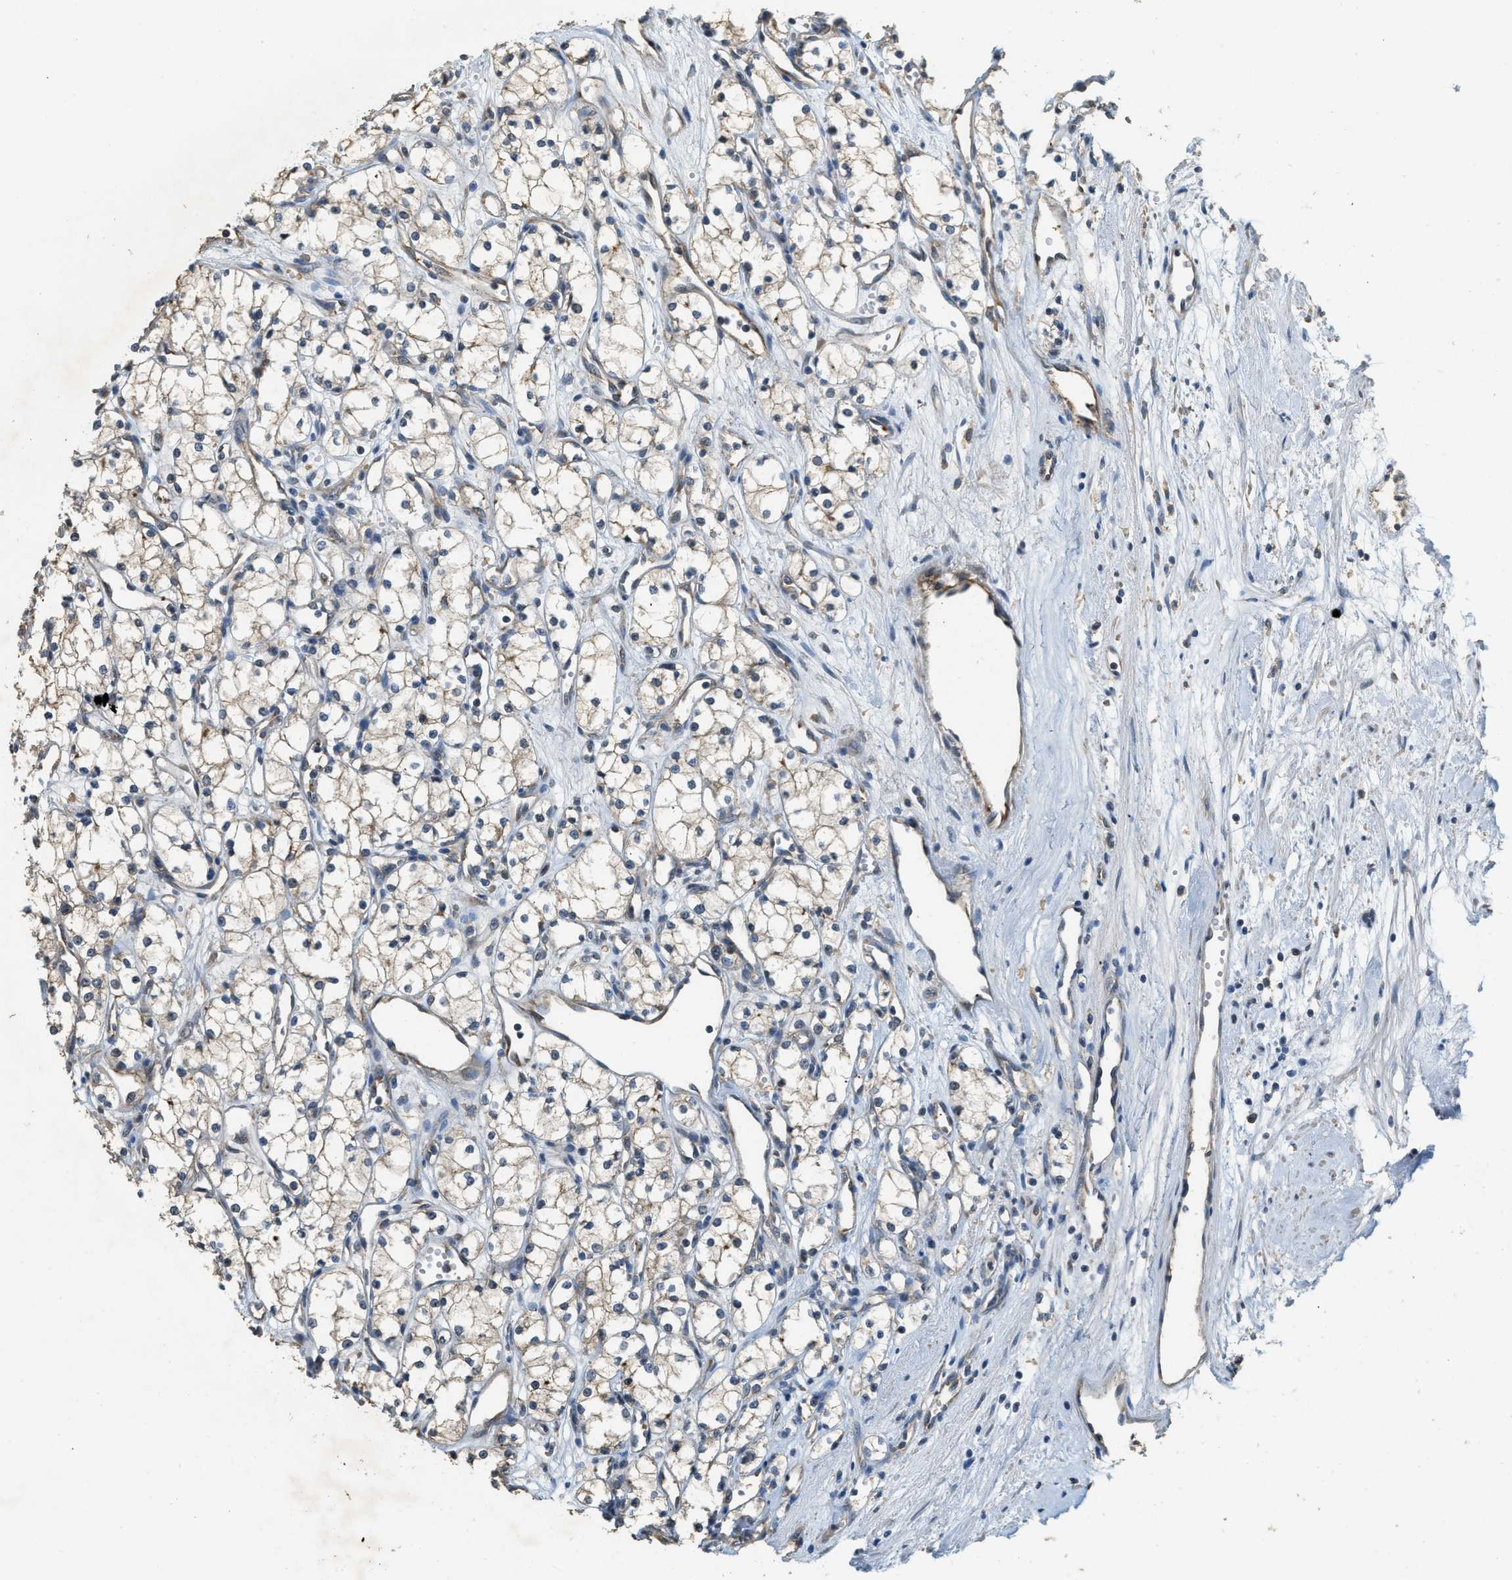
{"staining": {"intensity": "negative", "quantity": "none", "location": "none"}, "tissue": "renal cancer", "cell_type": "Tumor cells", "image_type": "cancer", "snomed": [{"axis": "morphology", "description": "Adenocarcinoma, NOS"}, {"axis": "topography", "description": "Kidney"}], "caption": "Immunohistochemistry of adenocarcinoma (renal) shows no staining in tumor cells. (DAB (3,3'-diaminobenzidine) immunohistochemistry (IHC) with hematoxylin counter stain).", "gene": "CFLAR", "patient": {"sex": "male", "age": 59}}